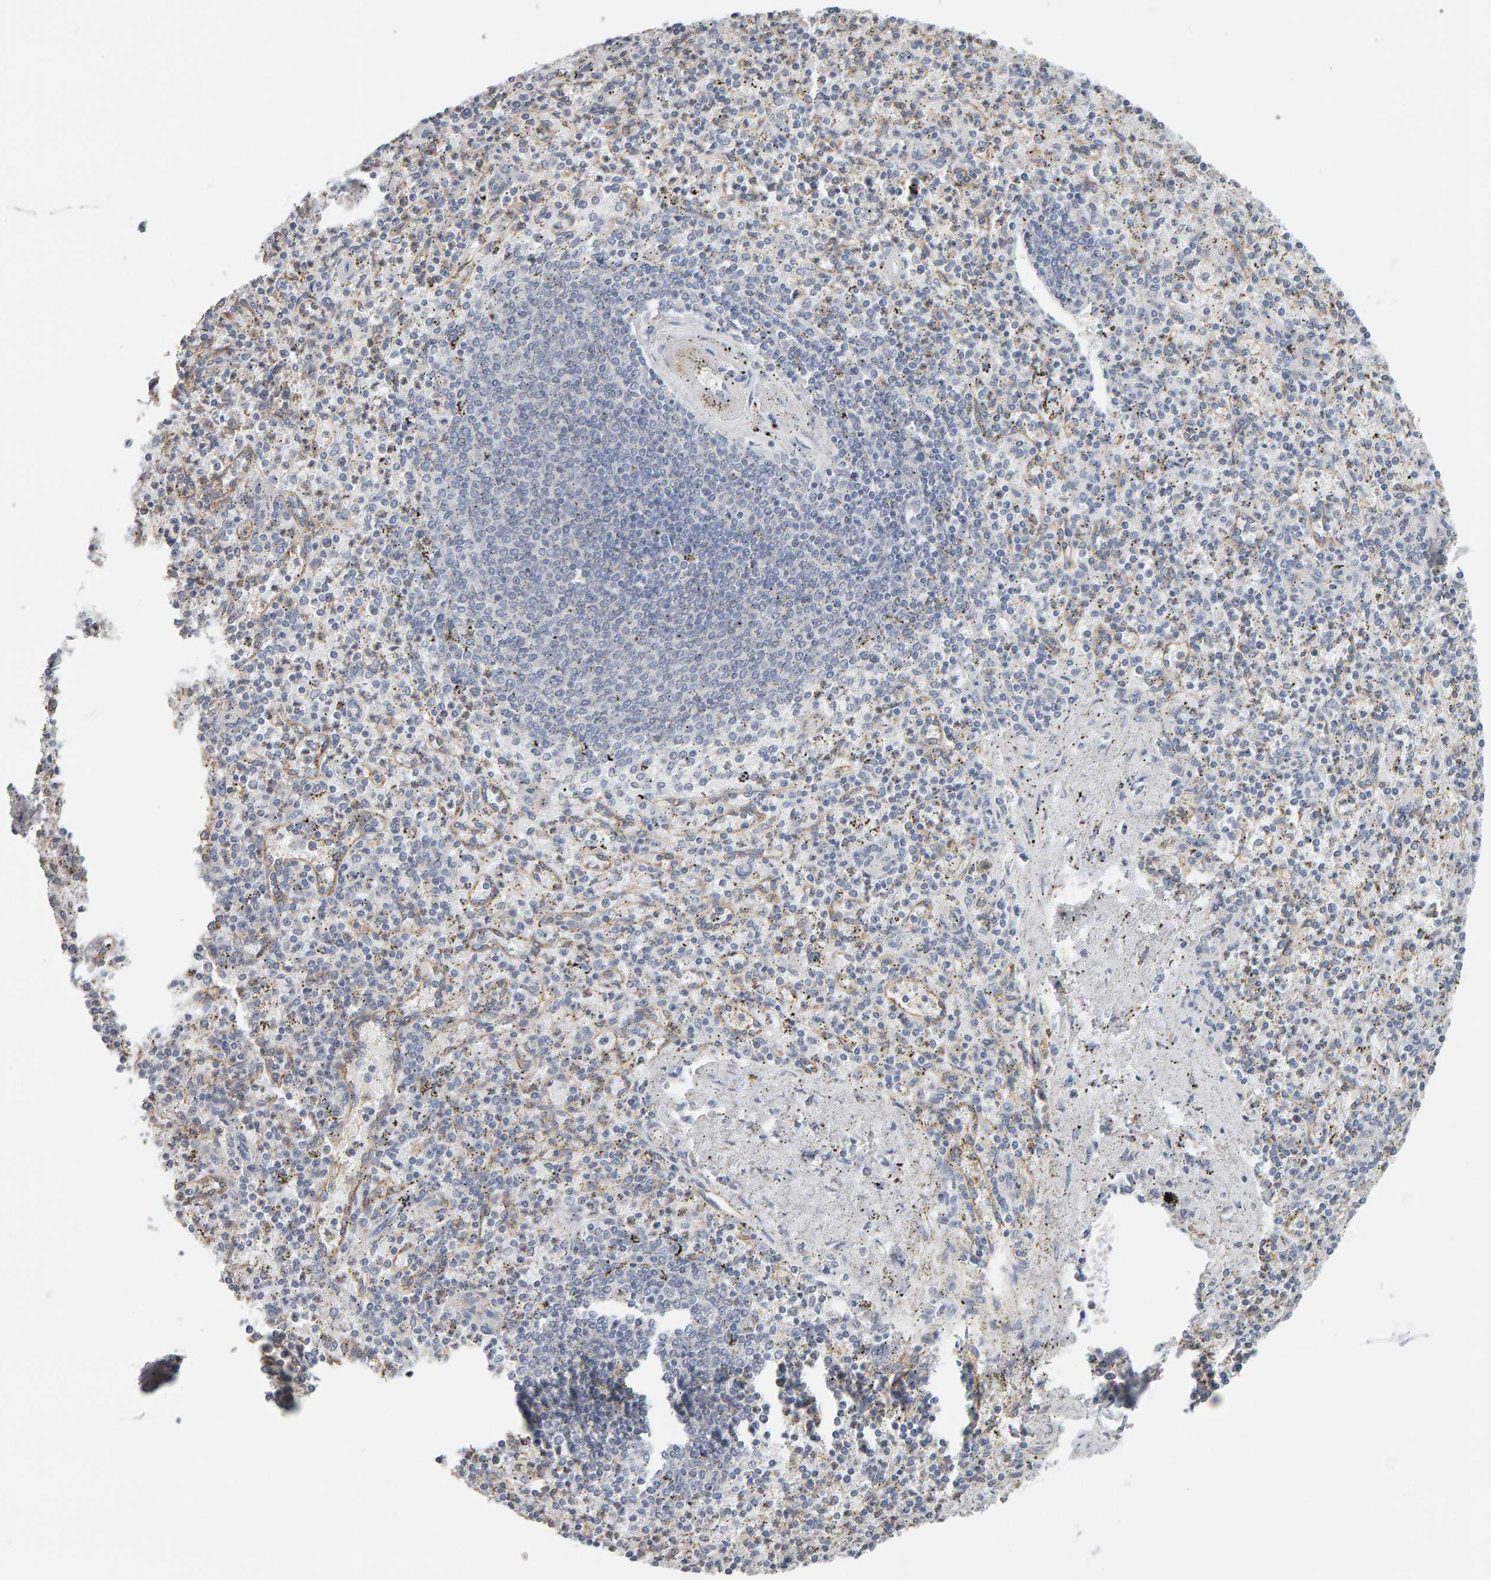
{"staining": {"intensity": "negative", "quantity": "none", "location": "none"}, "tissue": "spleen", "cell_type": "Cells in red pulp", "image_type": "normal", "snomed": [{"axis": "morphology", "description": "Normal tissue, NOS"}, {"axis": "topography", "description": "Spleen"}], "caption": "Micrograph shows no protein positivity in cells in red pulp of normal spleen.", "gene": "ADHFE1", "patient": {"sex": "male", "age": 72}}